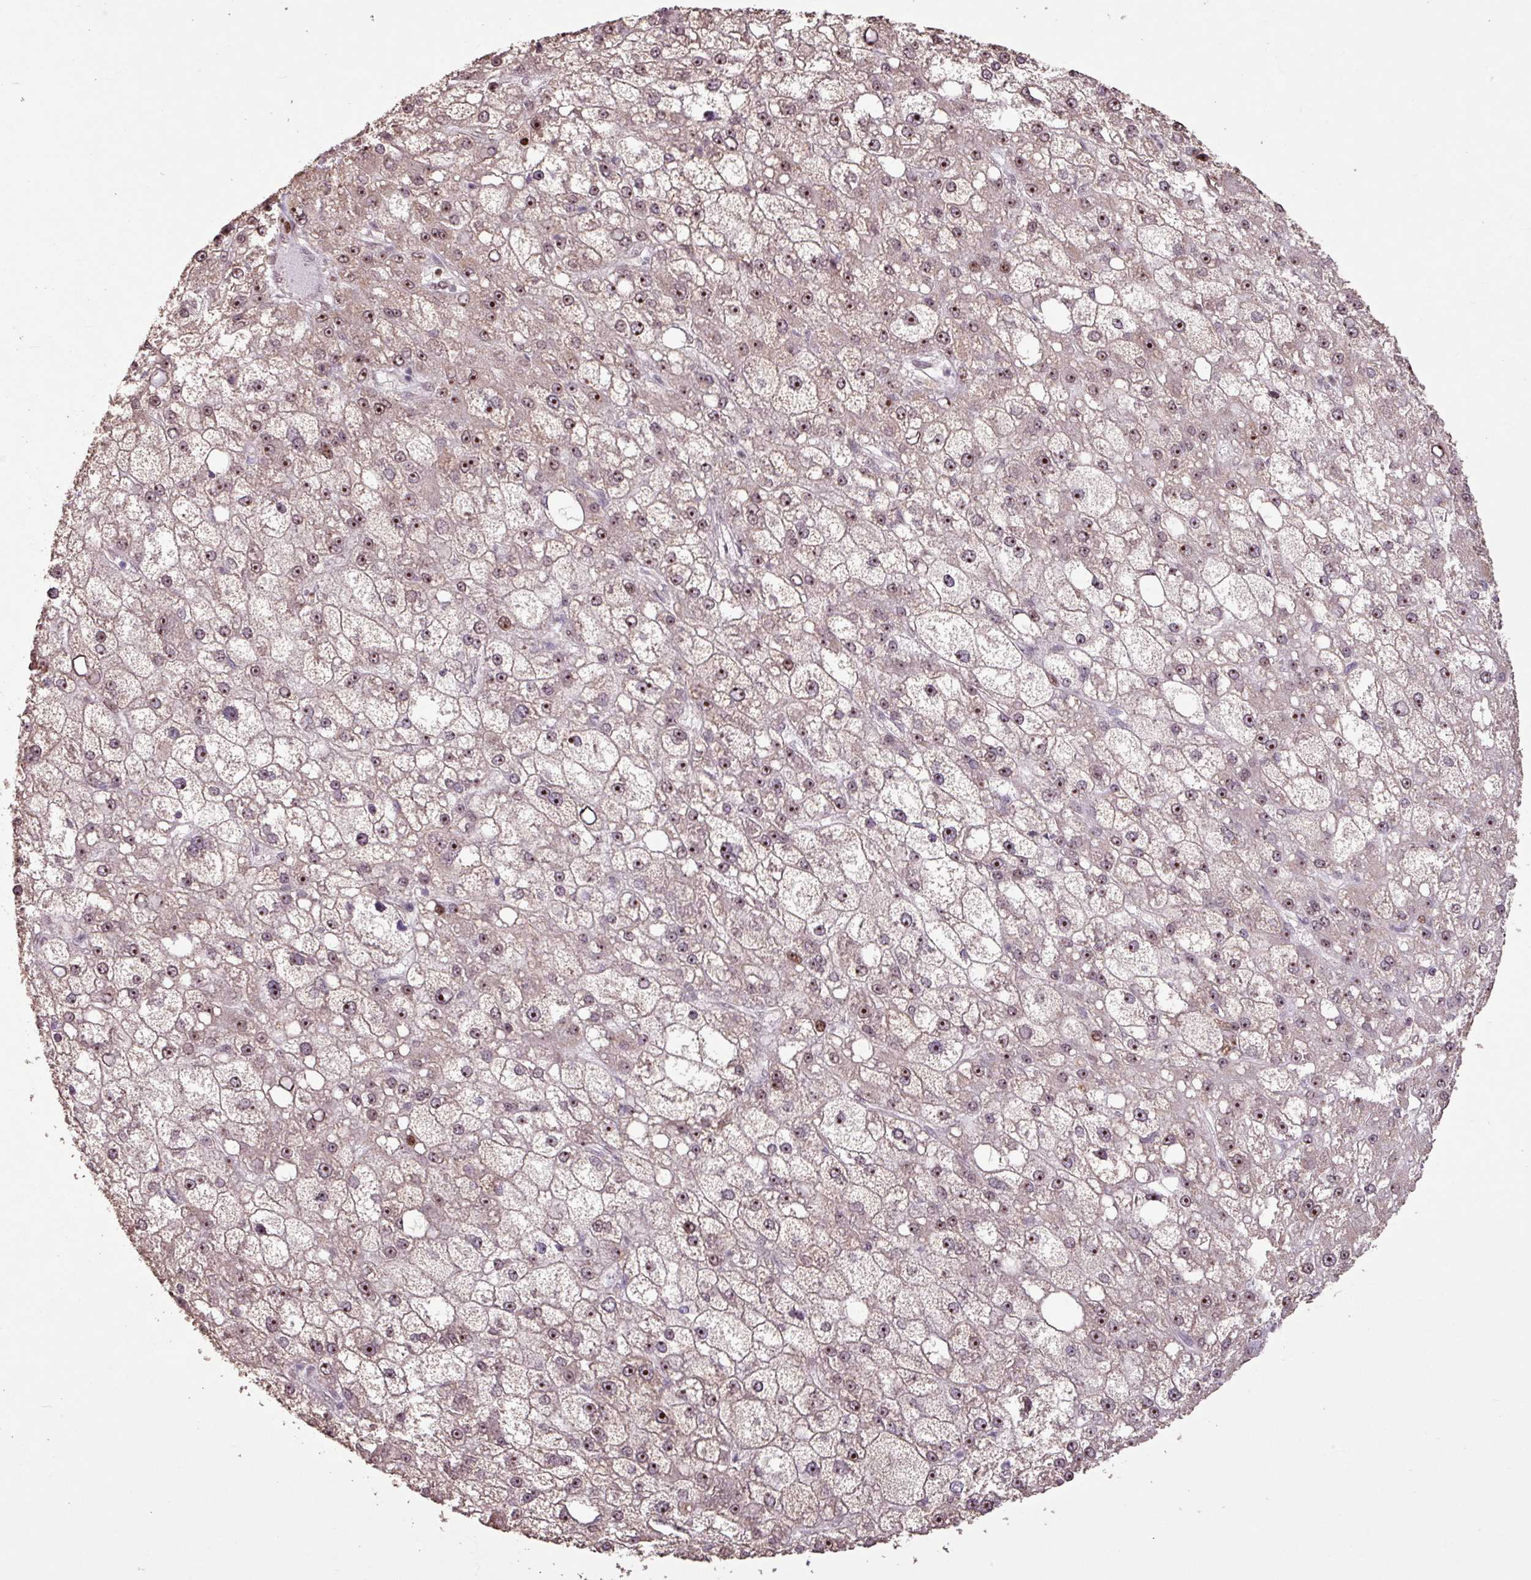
{"staining": {"intensity": "moderate", "quantity": ">75%", "location": "nuclear"}, "tissue": "liver cancer", "cell_type": "Tumor cells", "image_type": "cancer", "snomed": [{"axis": "morphology", "description": "Carcinoma, Hepatocellular, NOS"}, {"axis": "topography", "description": "Liver"}], "caption": "A micrograph showing moderate nuclear positivity in about >75% of tumor cells in liver cancer (hepatocellular carcinoma), as visualized by brown immunohistochemical staining.", "gene": "ZNF709", "patient": {"sex": "male", "age": 67}}